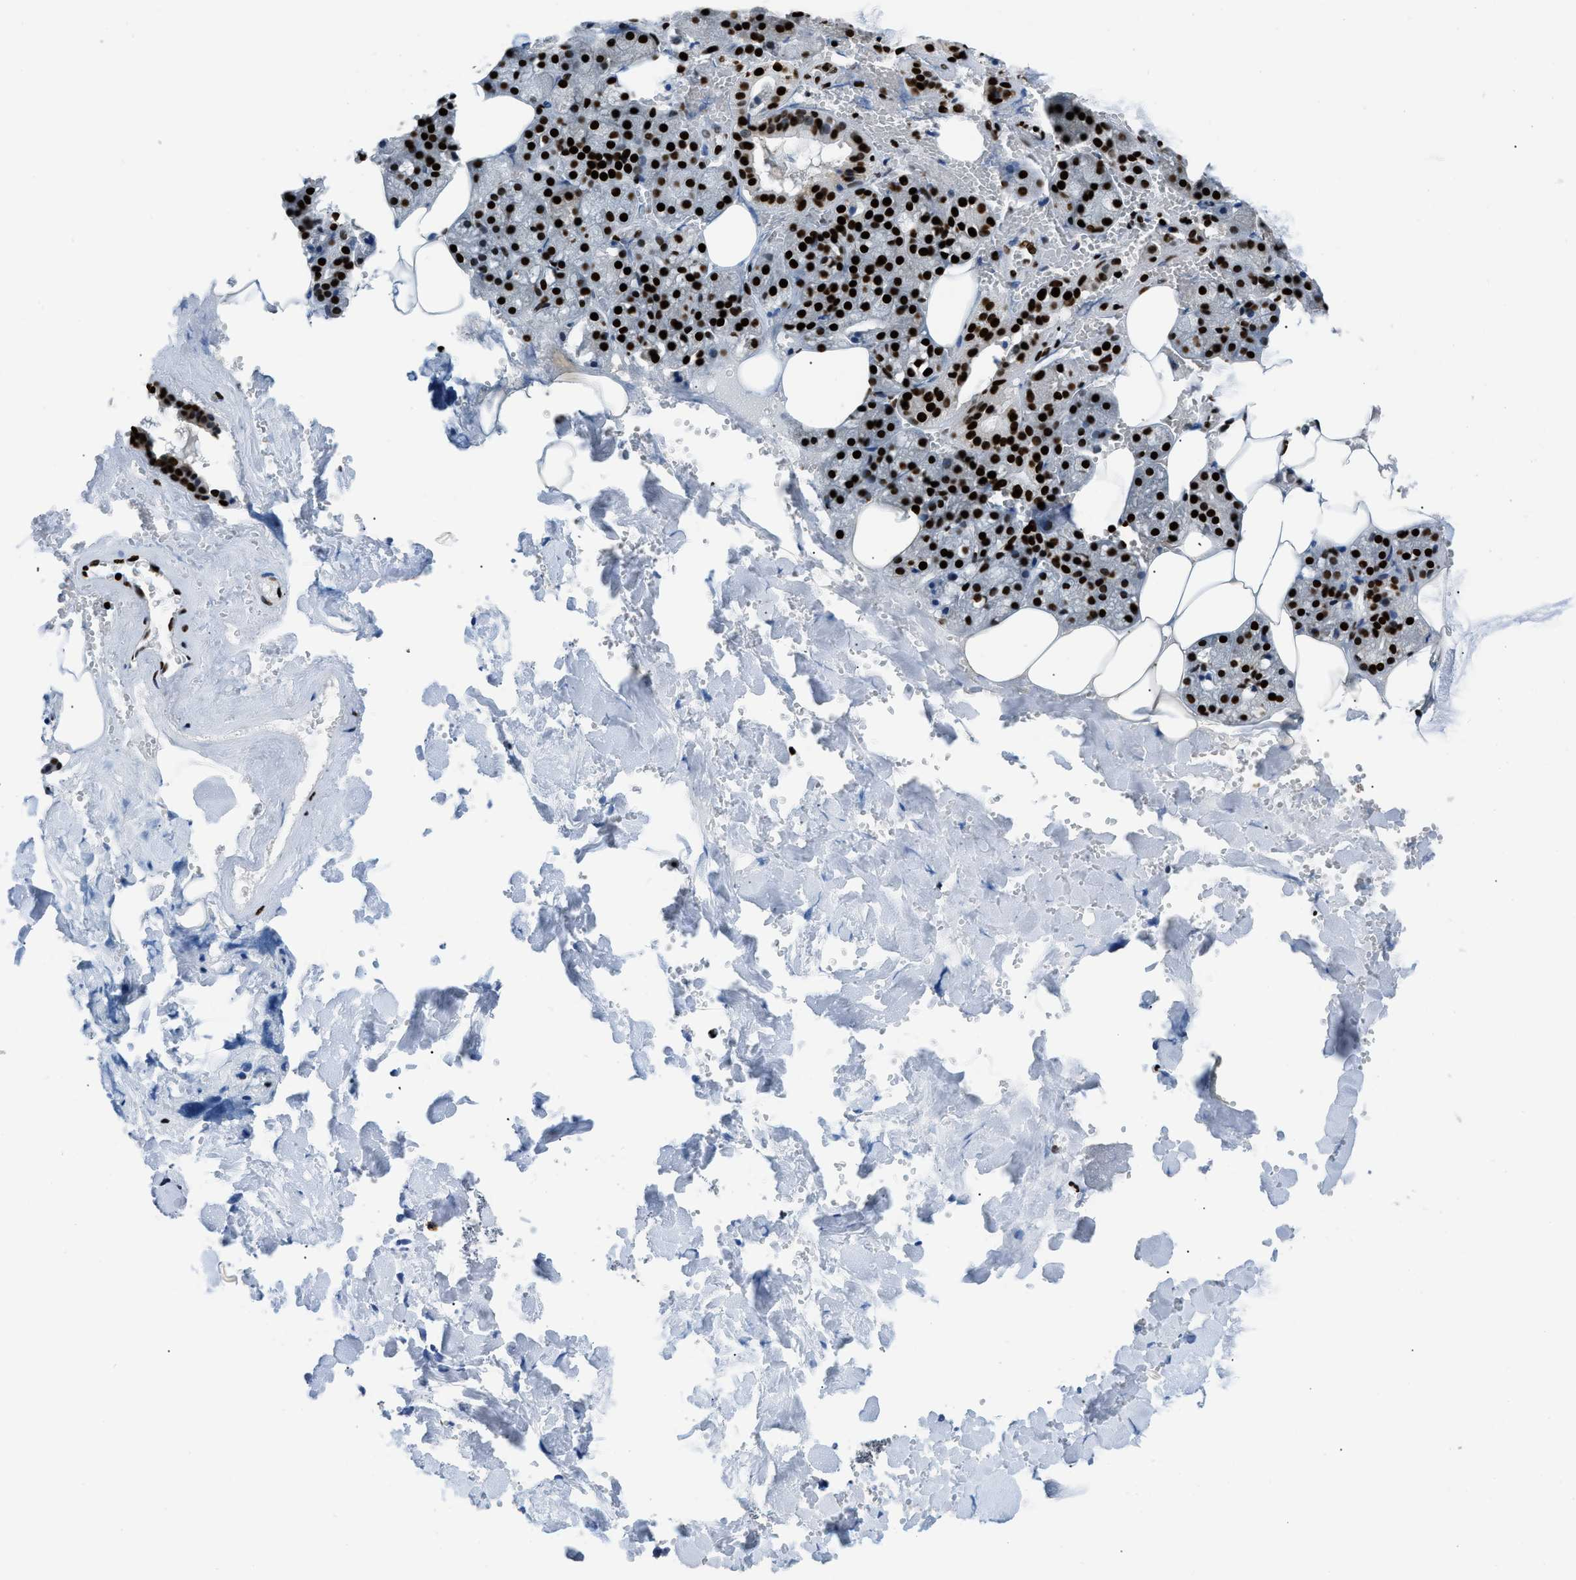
{"staining": {"intensity": "strong", "quantity": ">75%", "location": "nuclear"}, "tissue": "salivary gland", "cell_type": "Glandular cells", "image_type": "normal", "snomed": [{"axis": "morphology", "description": "Normal tissue, NOS"}, {"axis": "topography", "description": "Salivary gland"}], "caption": "Salivary gland was stained to show a protein in brown. There is high levels of strong nuclear staining in approximately >75% of glandular cells. (brown staining indicates protein expression, while blue staining denotes nuclei).", "gene": "HNRNPM", "patient": {"sex": "male", "age": 62}}